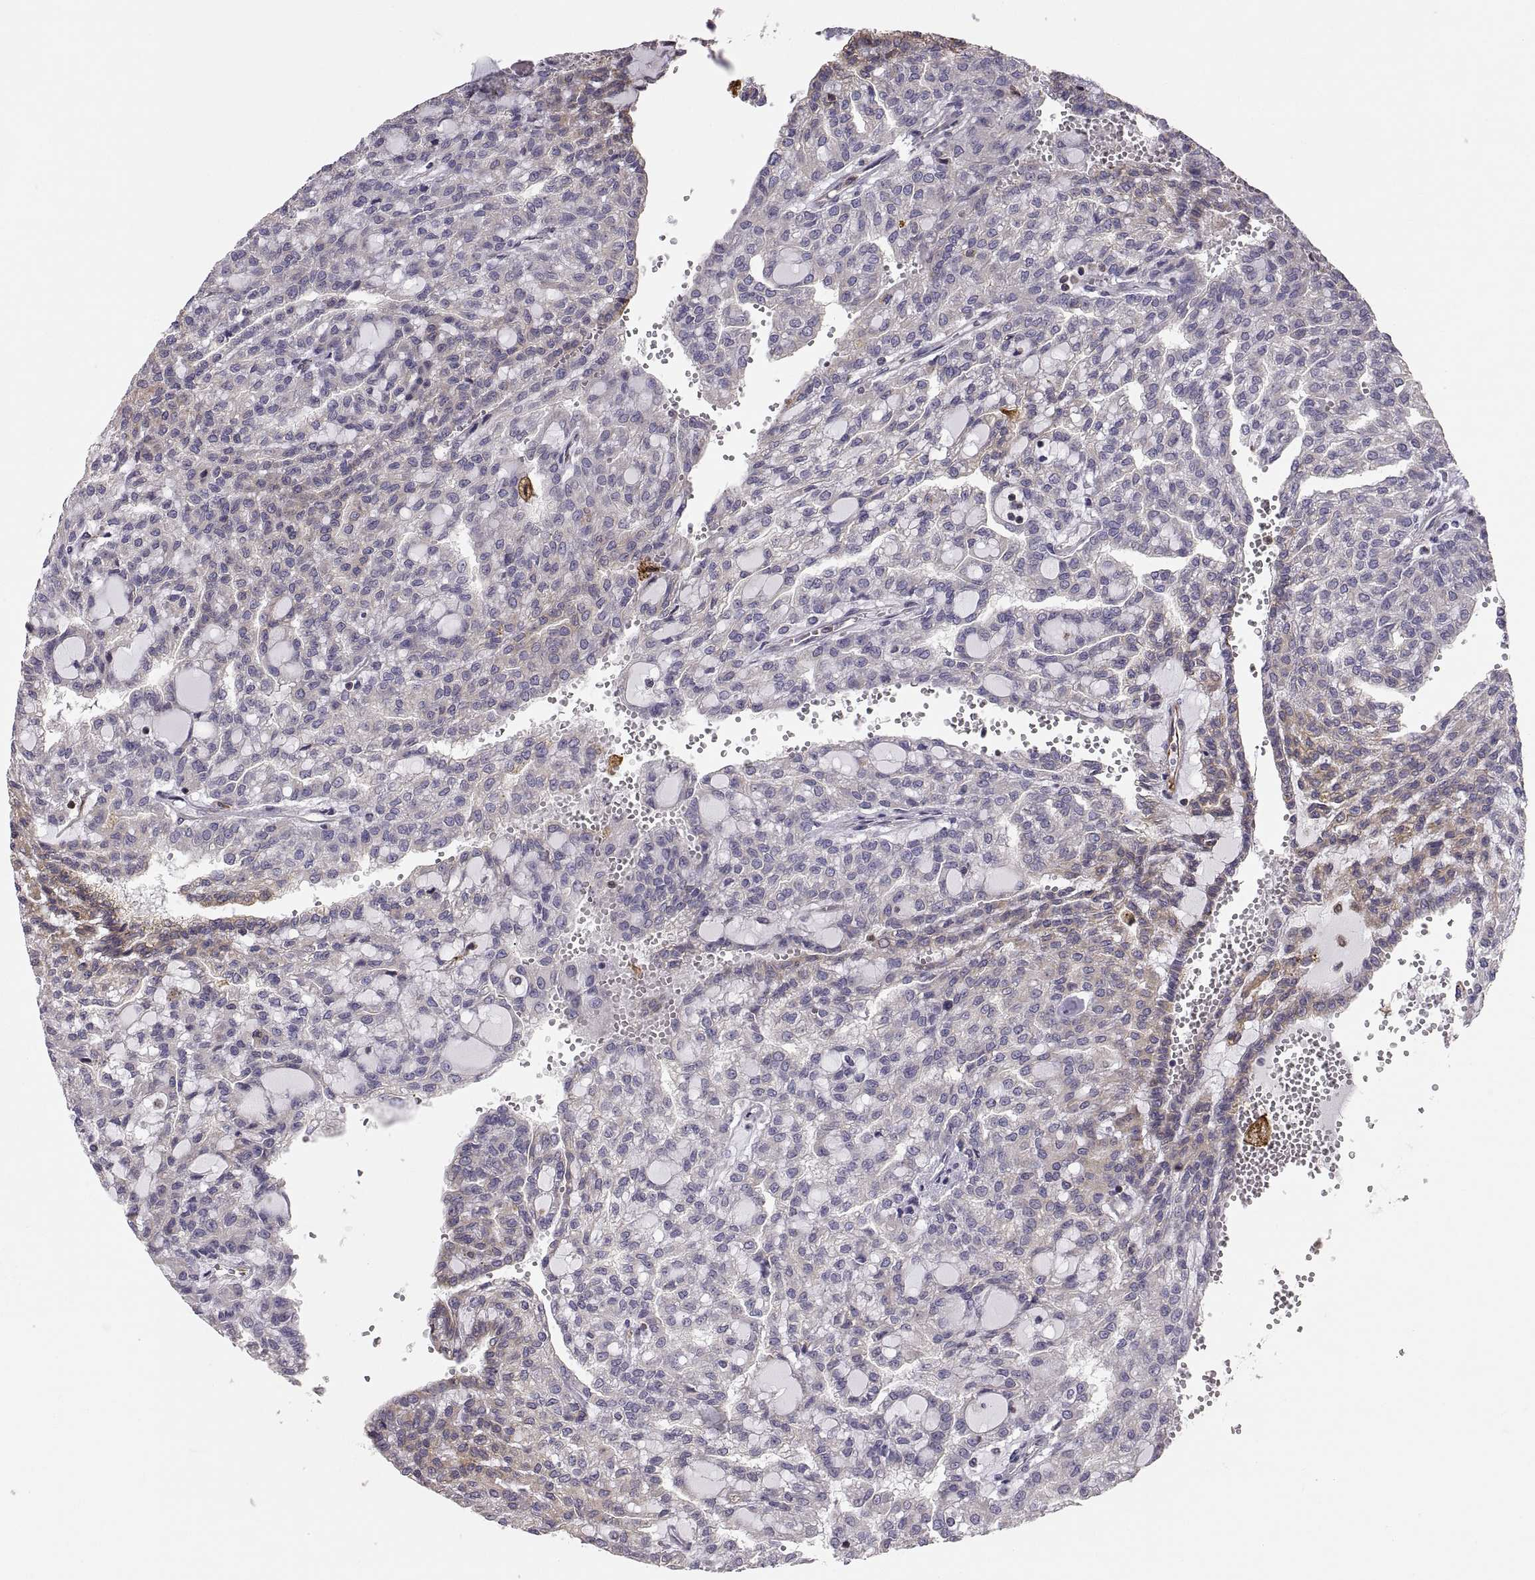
{"staining": {"intensity": "moderate", "quantity": "<25%", "location": "cytoplasmic/membranous"}, "tissue": "renal cancer", "cell_type": "Tumor cells", "image_type": "cancer", "snomed": [{"axis": "morphology", "description": "Adenocarcinoma, NOS"}, {"axis": "topography", "description": "Kidney"}], "caption": "Immunohistochemistry (IHC) staining of adenocarcinoma (renal), which demonstrates low levels of moderate cytoplasmic/membranous expression in about <25% of tumor cells indicating moderate cytoplasmic/membranous protein expression. The staining was performed using DAB (brown) for protein detection and nuclei were counterstained in hematoxylin (blue).", "gene": "ERO1A", "patient": {"sex": "male", "age": 63}}